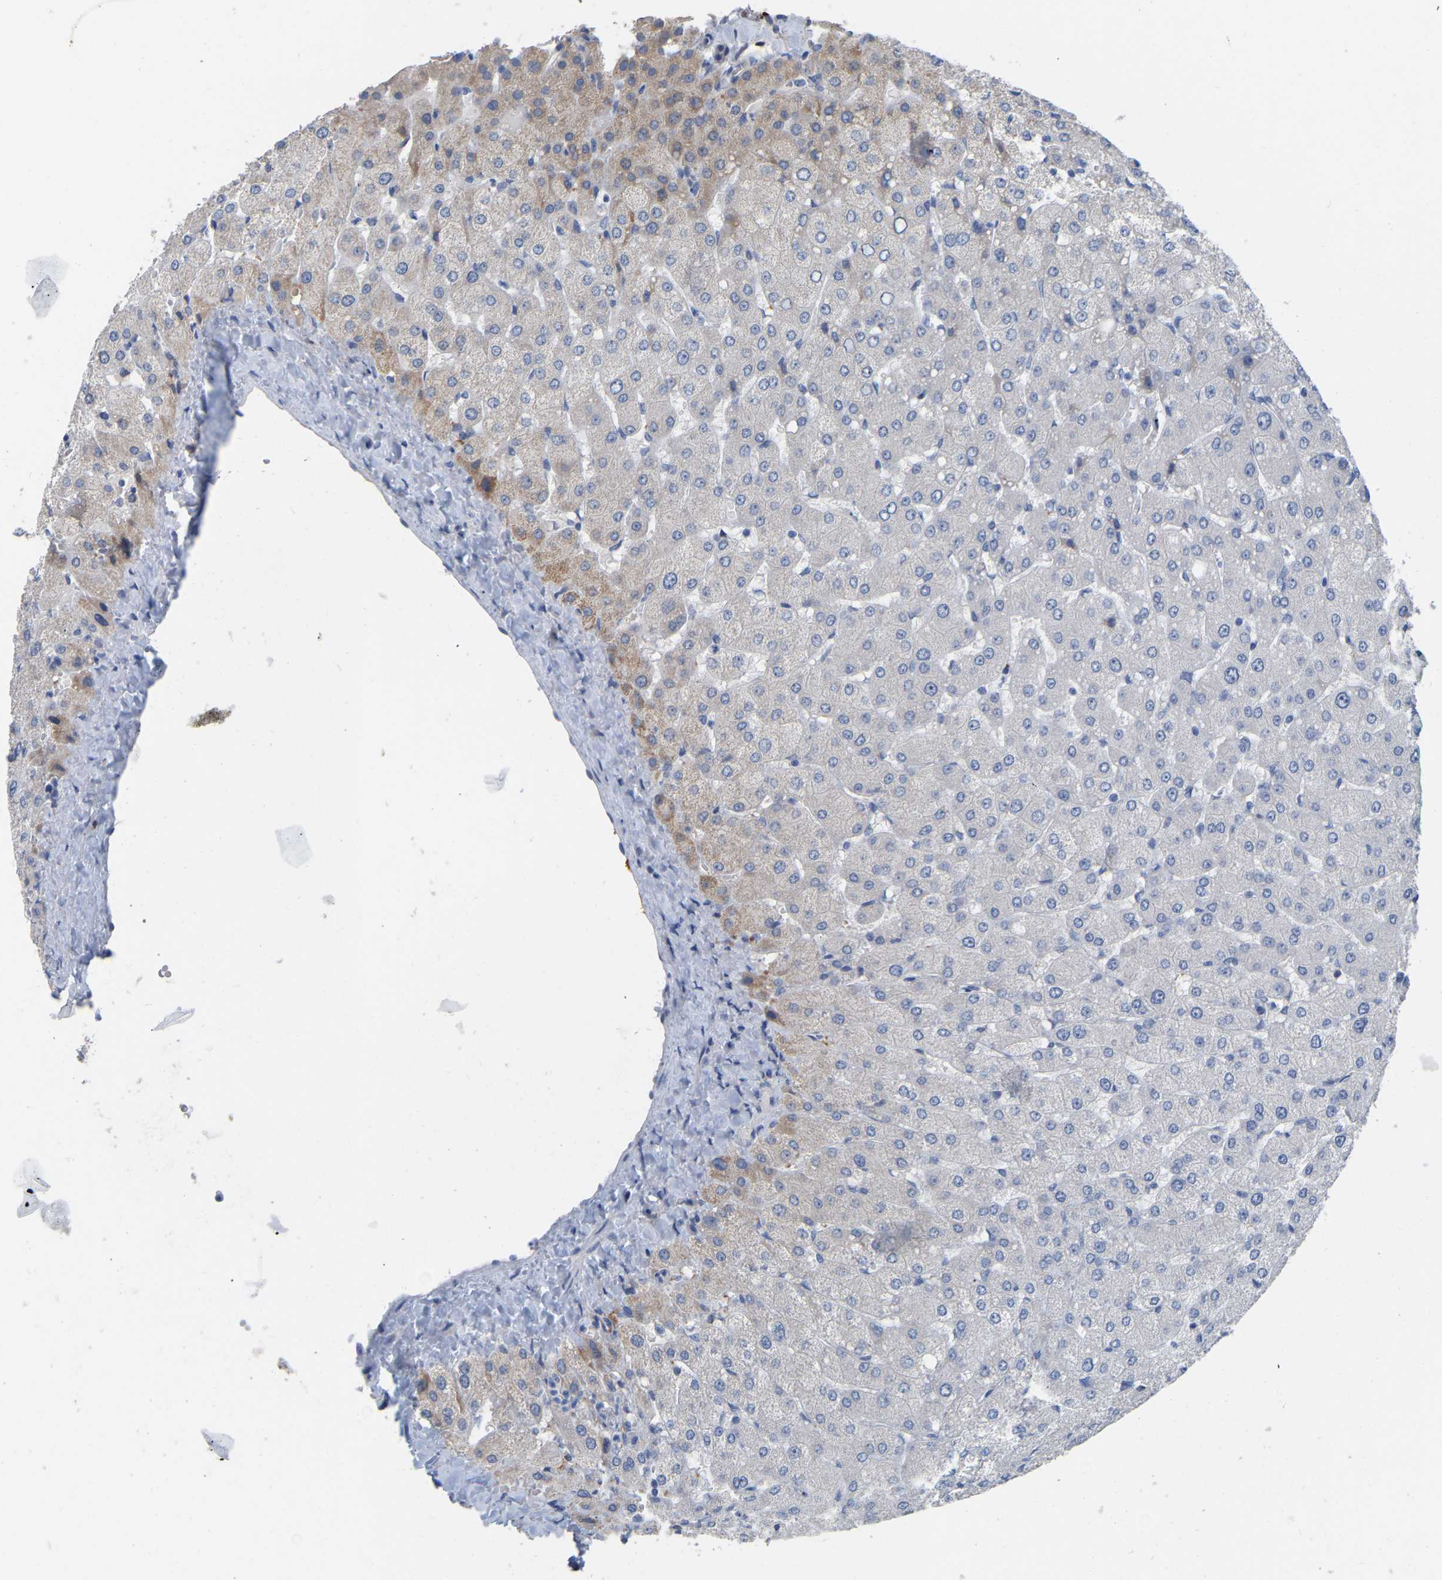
{"staining": {"intensity": "negative", "quantity": "none", "location": "none"}, "tissue": "liver", "cell_type": "Cholangiocytes", "image_type": "normal", "snomed": [{"axis": "morphology", "description": "Normal tissue, NOS"}, {"axis": "topography", "description": "Liver"}], "caption": "Immunohistochemistry (IHC) histopathology image of benign liver: human liver stained with DAB (3,3'-diaminobenzidine) shows no significant protein expression in cholangiocytes. (DAB immunohistochemistry visualized using brightfield microscopy, high magnification).", "gene": "ULBP2", "patient": {"sex": "male", "age": 55}}